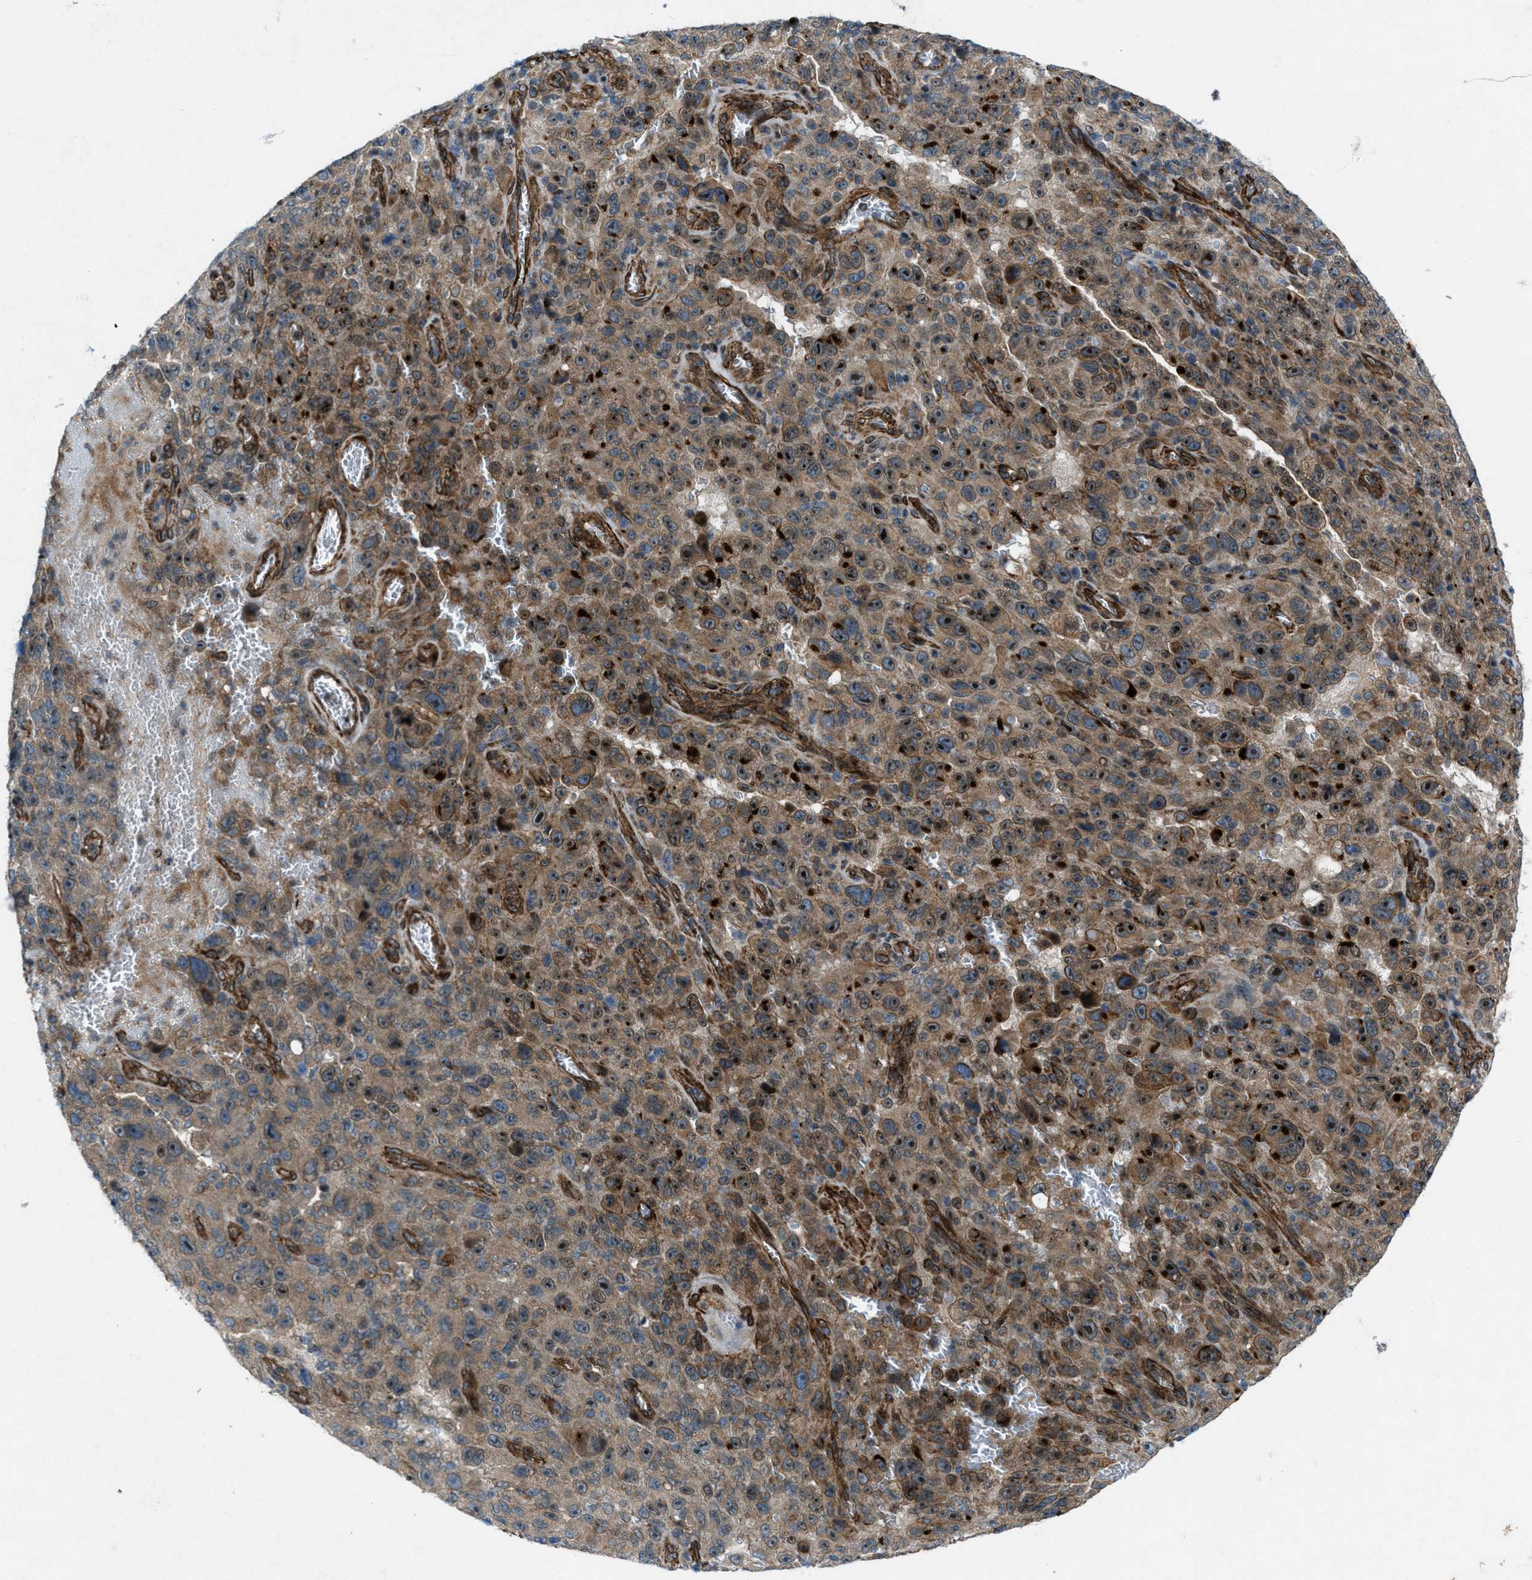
{"staining": {"intensity": "strong", "quantity": "25%-75%", "location": "cytoplasmic/membranous,nuclear"}, "tissue": "melanoma", "cell_type": "Tumor cells", "image_type": "cancer", "snomed": [{"axis": "morphology", "description": "Malignant melanoma, NOS"}, {"axis": "topography", "description": "Skin"}], "caption": "Malignant melanoma stained with a brown dye displays strong cytoplasmic/membranous and nuclear positive expression in approximately 25%-75% of tumor cells.", "gene": "URGCP", "patient": {"sex": "female", "age": 82}}